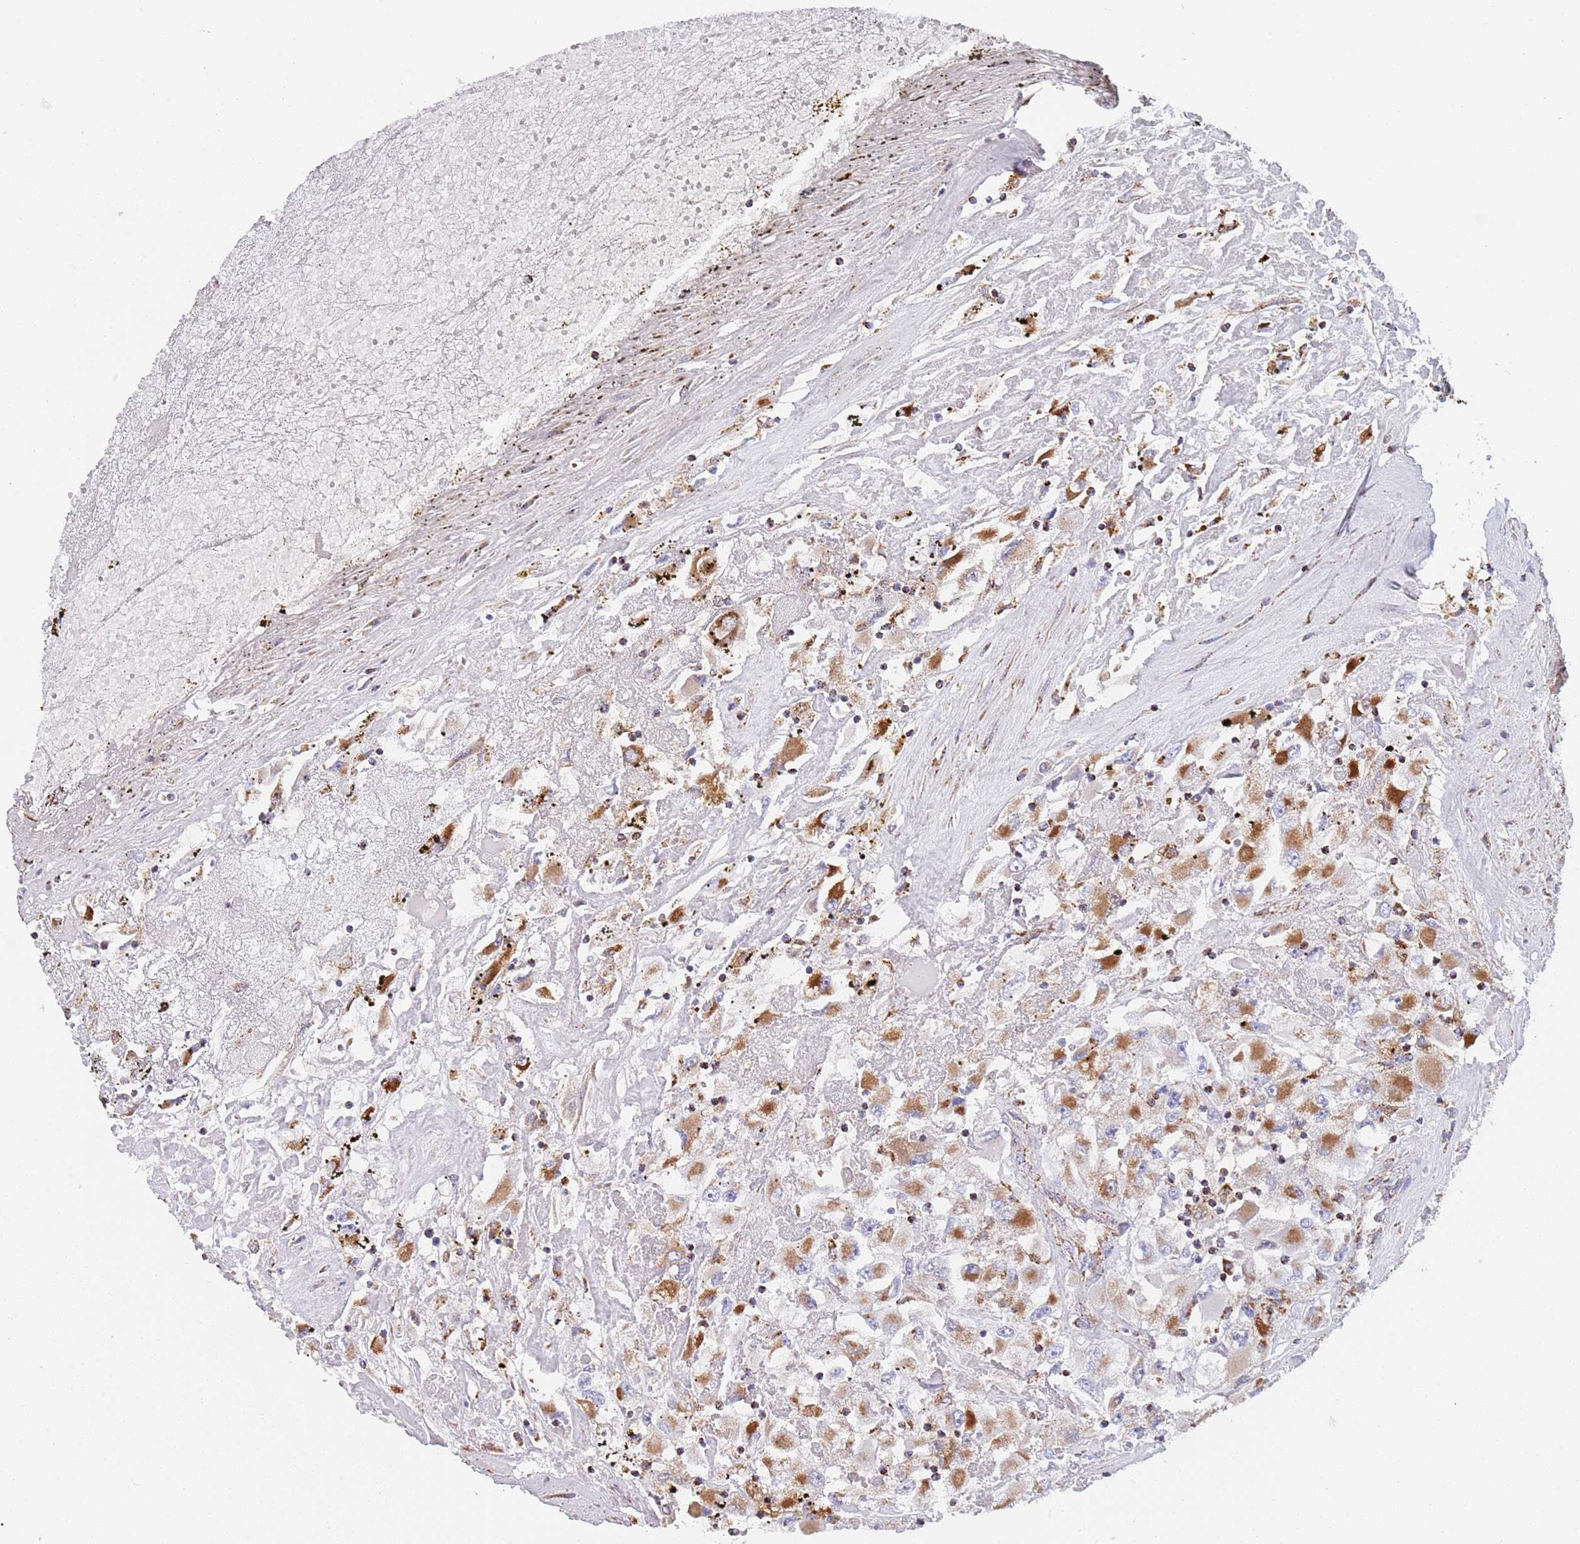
{"staining": {"intensity": "moderate", "quantity": ">75%", "location": "cytoplasmic/membranous"}, "tissue": "renal cancer", "cell_type": "Tumor cells", "image_type": "cancer", "snomed": [{"axis": "morphology", "description": "Adenocarcinoma, NOS"}, {"axis": "topography", "description": "Kidney"}], "caption": "Tumor cells exhibit moderate cytoplasmic/membranous expression in approximately >75% of cells in renal cancer.", "gene": "PGP", "patient": {"sex": "female", "age": 52}}